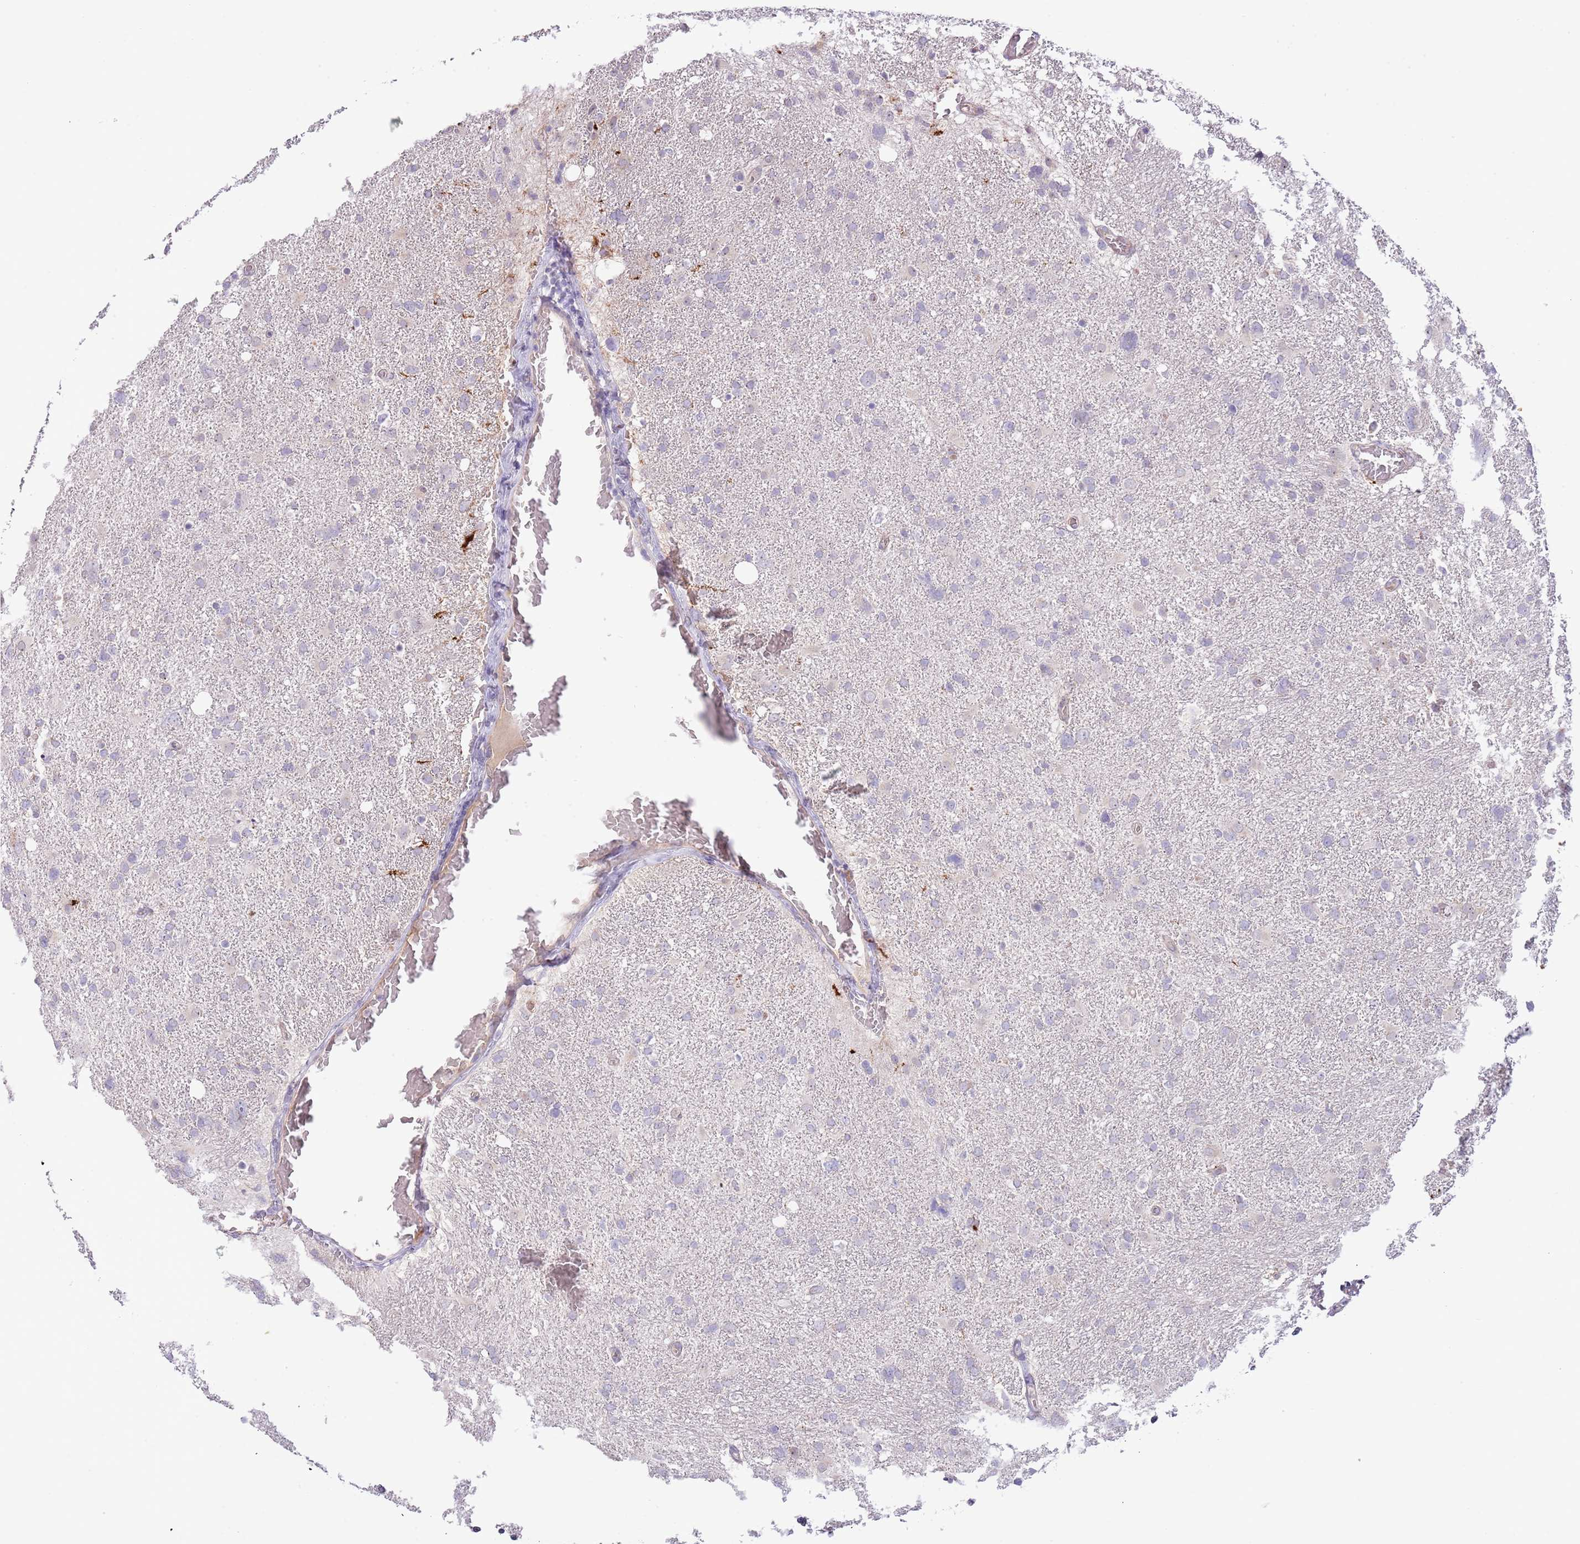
{"staining": {"intensity": "negative", "quantity": "none", "location": "none"}, "tissue": "glioma", "cell_type": "Tumor cells", "image_type": "cancer", "snomed": [{"axis": "morphology", "description": "Glioma, malignant, High grade"}, {"axis": "topography", "description": "Brain"}], "caption": "Immunohistochemistry (IHC) of glioma shows no expression in tumor cells.", "gene": "AP1S2", "patient": {"sex": "male", "age": 61}}